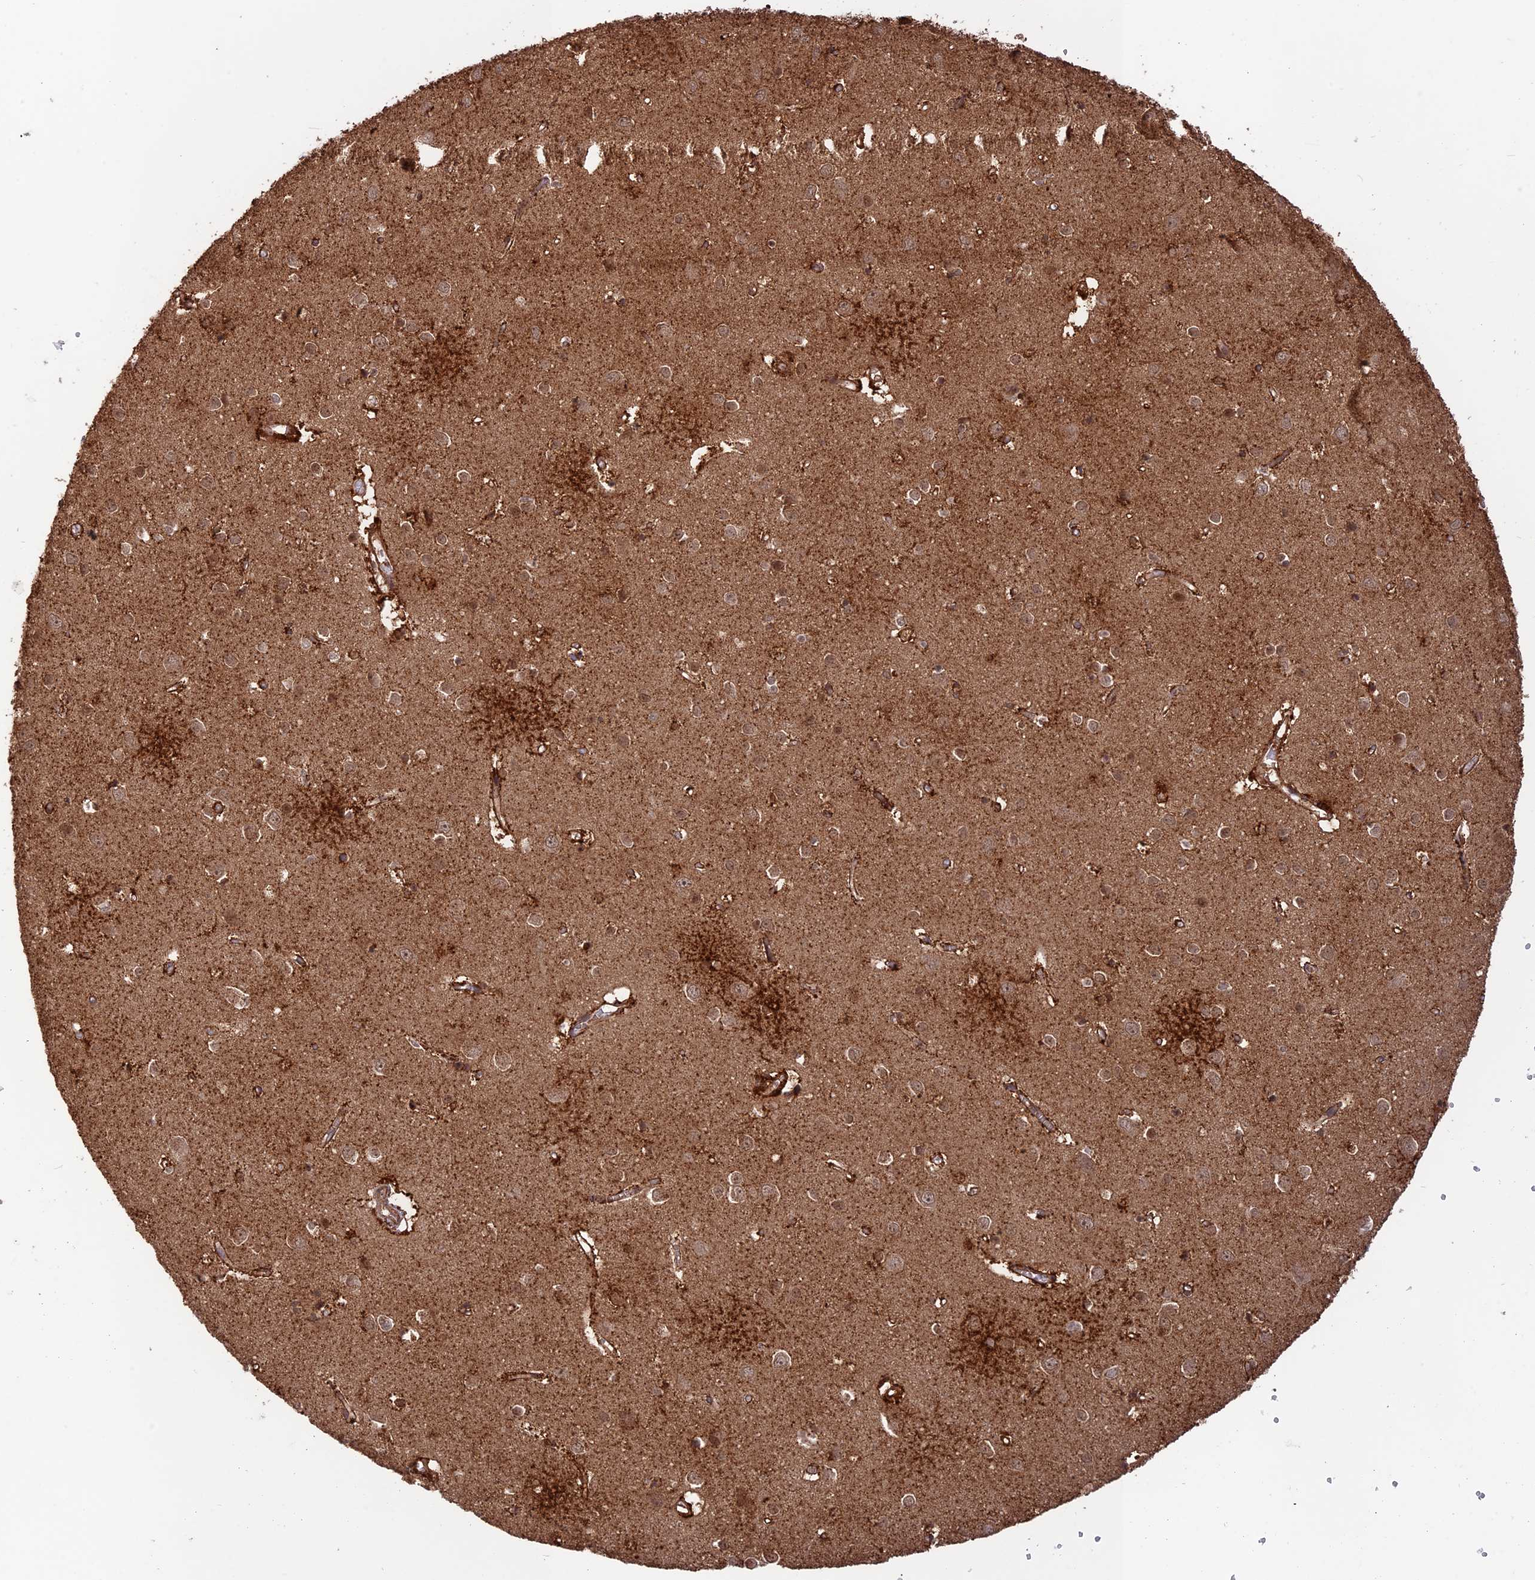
{"staining": {"intensity": "strong", "quantity": ">75%", "location": "cytoplasmic/membranous"}, "tissue": "cerebral cortex", "cell_type": "Endothelial cells", "image_type": "normal", "snomed": [{"axis": "morphology", "description": "Normal tissue, NOS"}, {"axis": "topography", "description": "Cerebral cortex"}], "caption": "The micrograph demonstrates immunohistochemical staining of normal cerebral cortex. There is strong cytoplasmic/membranous expression is appreciated in about >75% of endothelial cells.", "gene": "CCDC174", "patient": {"sex": "female", "age": 64}}